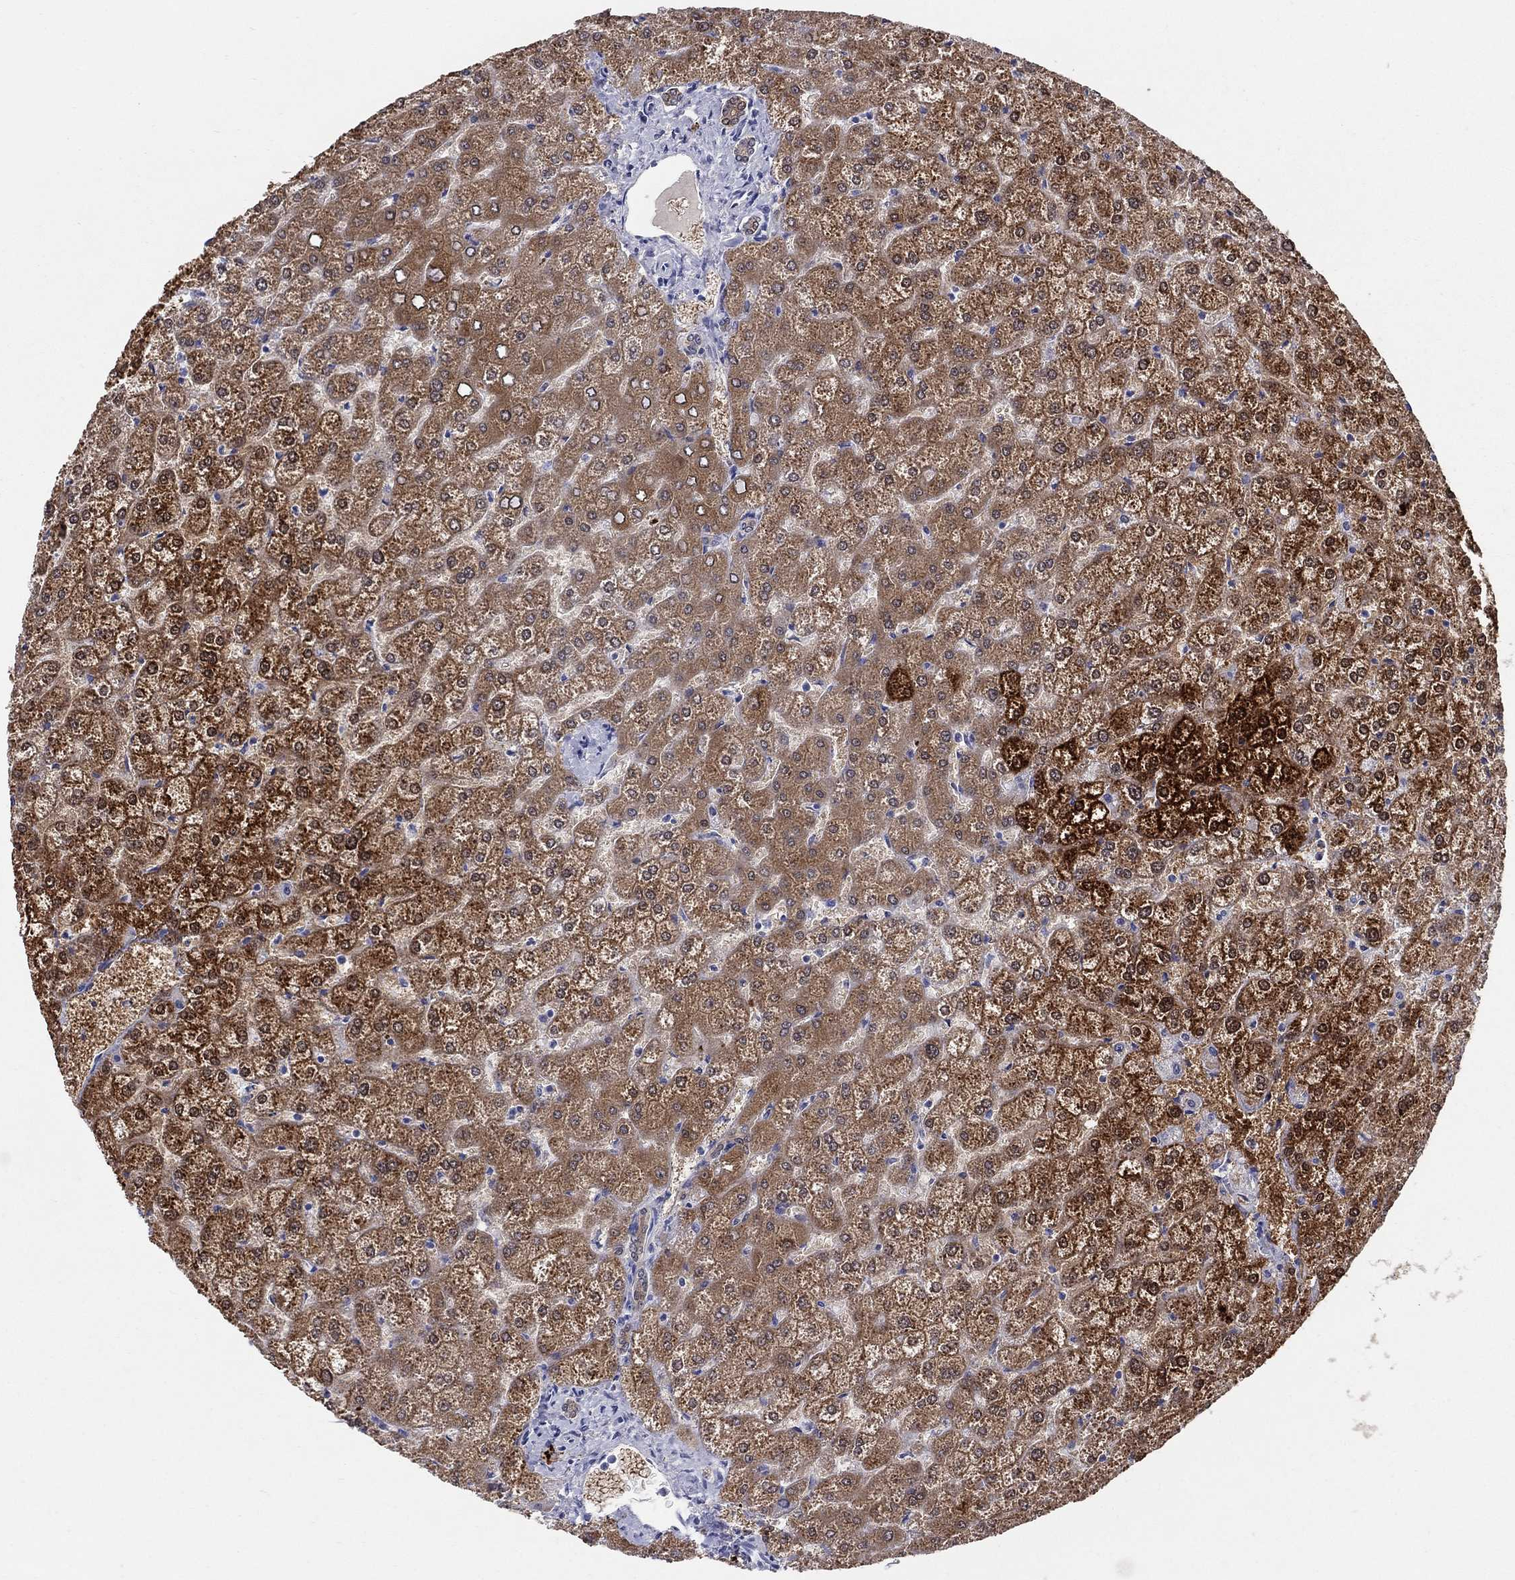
{"staining": {"intensity": "negative", "quantity": "none", "location": "none"}, "tissue": "liver", "cell_type": "Cholangiocytes", "image_type": "normal", "snomed": [{"axis": "morphology", "description": "Normal tissue, NOS"}, {"axis": "topography", "description": "Liver"}], "caption": "Unremarkable liver was stained to show a protein in brown. There is no significant staining in cholangiocytes. Brightfield microscopy of IHC stained with DAB (brown) and hematoxylin (blue), captured at high magnification.", "gene": "AKR1C1", "patient": {"sex": "female", "age": 32}}